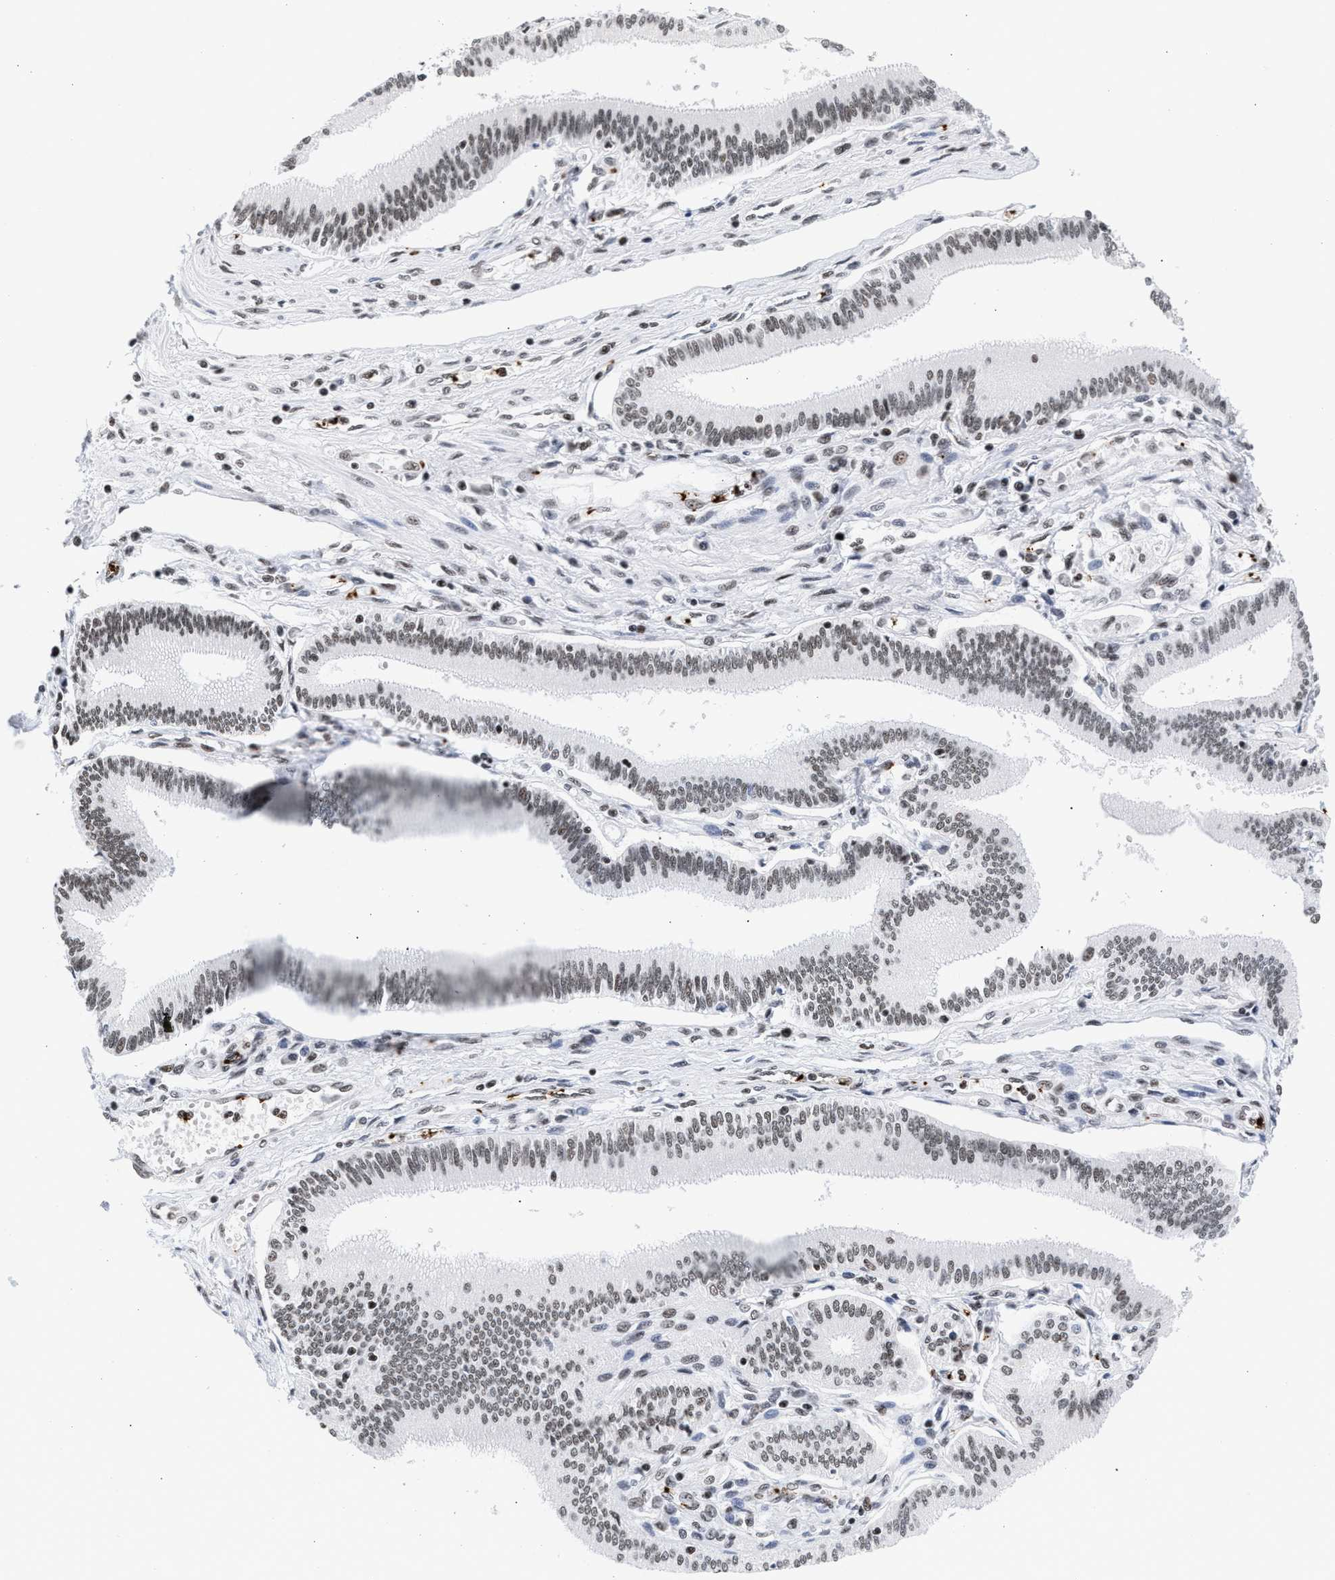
{"staining": {"intensity": "weak", "quantity": "25%-75%", "location": "nuclear"}, "tissue": "pancreatic cancer", "cell_type": "Tumor cells", "image_type": "cancer", "snomed": [{"axis": "morphology", "description": "Adenocarcinoma, NOS"}, {"axis": "topography", "description": "Pancreas"}], "caption": "A brown stain labels weak nuclear expression of a protein in human adenocarcinoma (pancreatic) tumor cells.", "gene": "RAD21", "patient": {"sex": "male", "age": 56}}